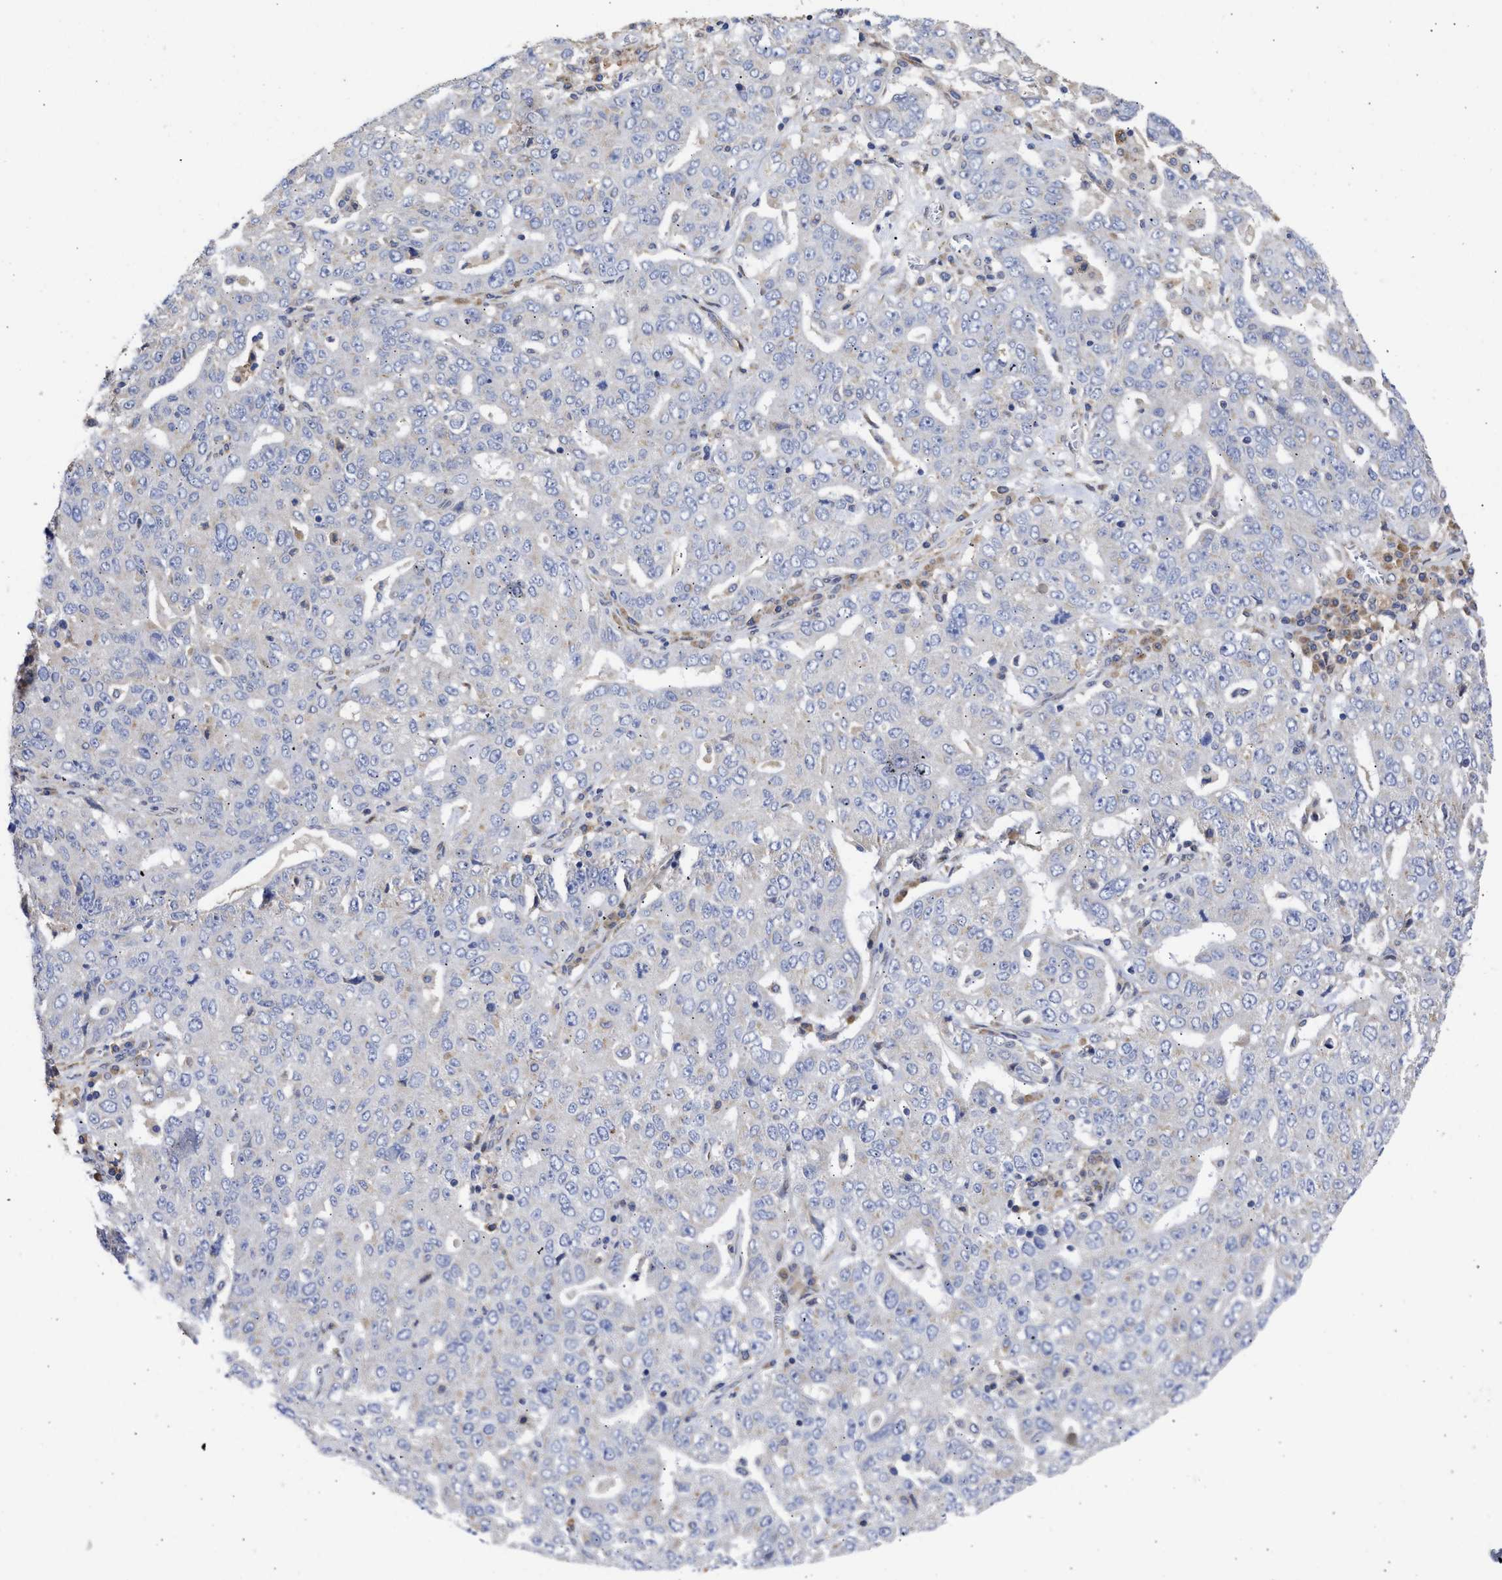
{"staining": {"intensity": "negative", "quantity": "none", "location": "none"}, "tissue": "ovarian cancer", "cell_type": "Tumor cells", "image_type": "cancer", "snomed": [{"axis": "morphology", "description": "Carcinoma, endometroid"}, {"axis": "topography", "description": "Ovary"}], "caption": "Immunohistochemistry of human endometroid carcinoma (ovarian) exhibits no staining in tumor cells. (Stains: DAB immunohistochemistry with hematoxylin counter stain, Microscopy: brightfield microscopy at high magnification).", "gene": "TMED1", "patient": {"sex": "female", "age": 62}}